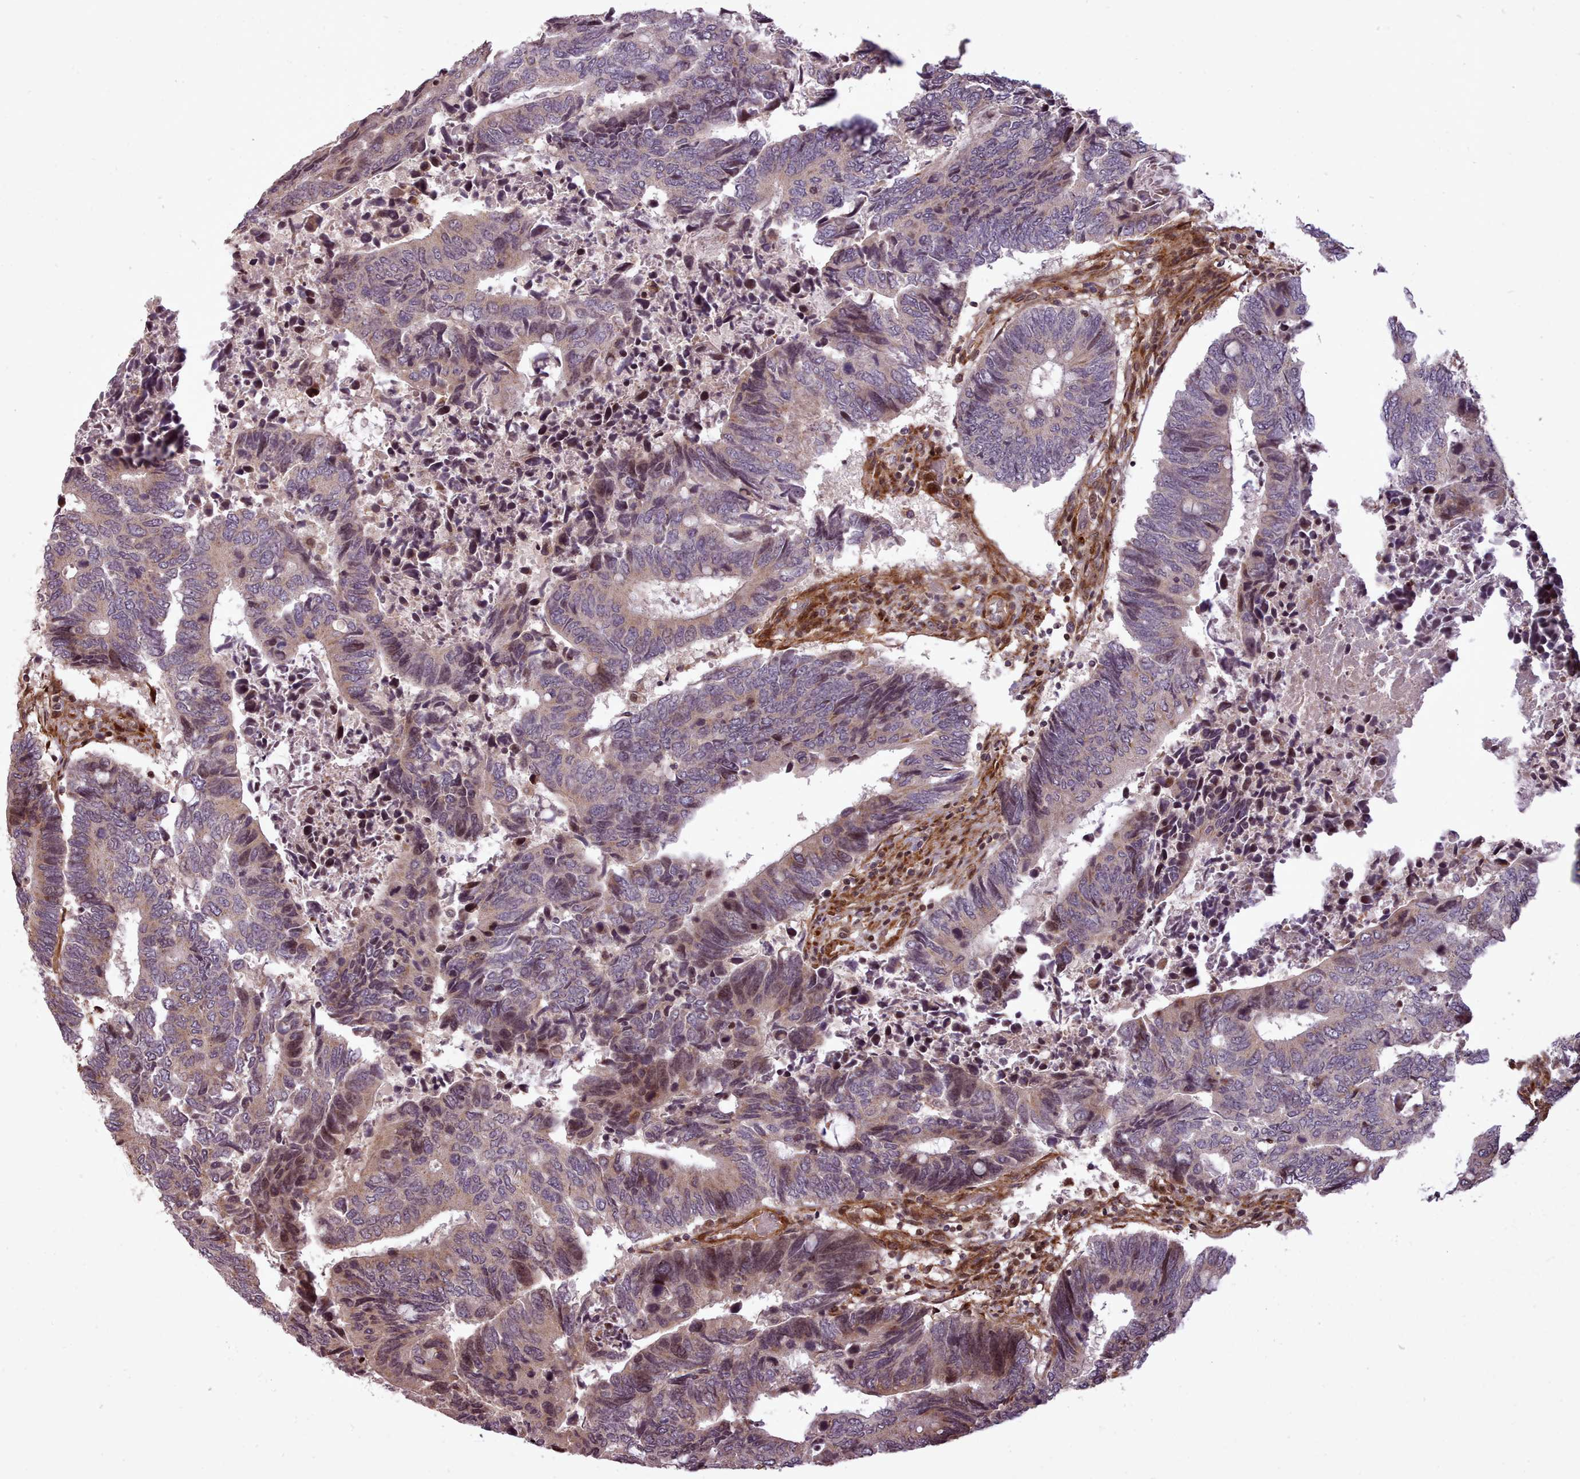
{"staining": {"intensity": "negative", "quantity": "none", "location": "none"}, "tissue": "colorectal cancer", "cell_type": "Tumor cells", "image_type": "cancer", "snomed": [{"axis": "morphology", "description": "Adenocarcinoma, NOS"}, {"axis": "topography", "description": "Colon"}], "caption": "The immunohistochemistry image has no significant staining in tumor cells of colorectal cancer (adenocarcinoma) tissue. (Immunohistochemistry (ihc), brightfield microscopy, high magnification).", "gene": "NLRP7", "patient": {"sex": "male", "age": 87}}